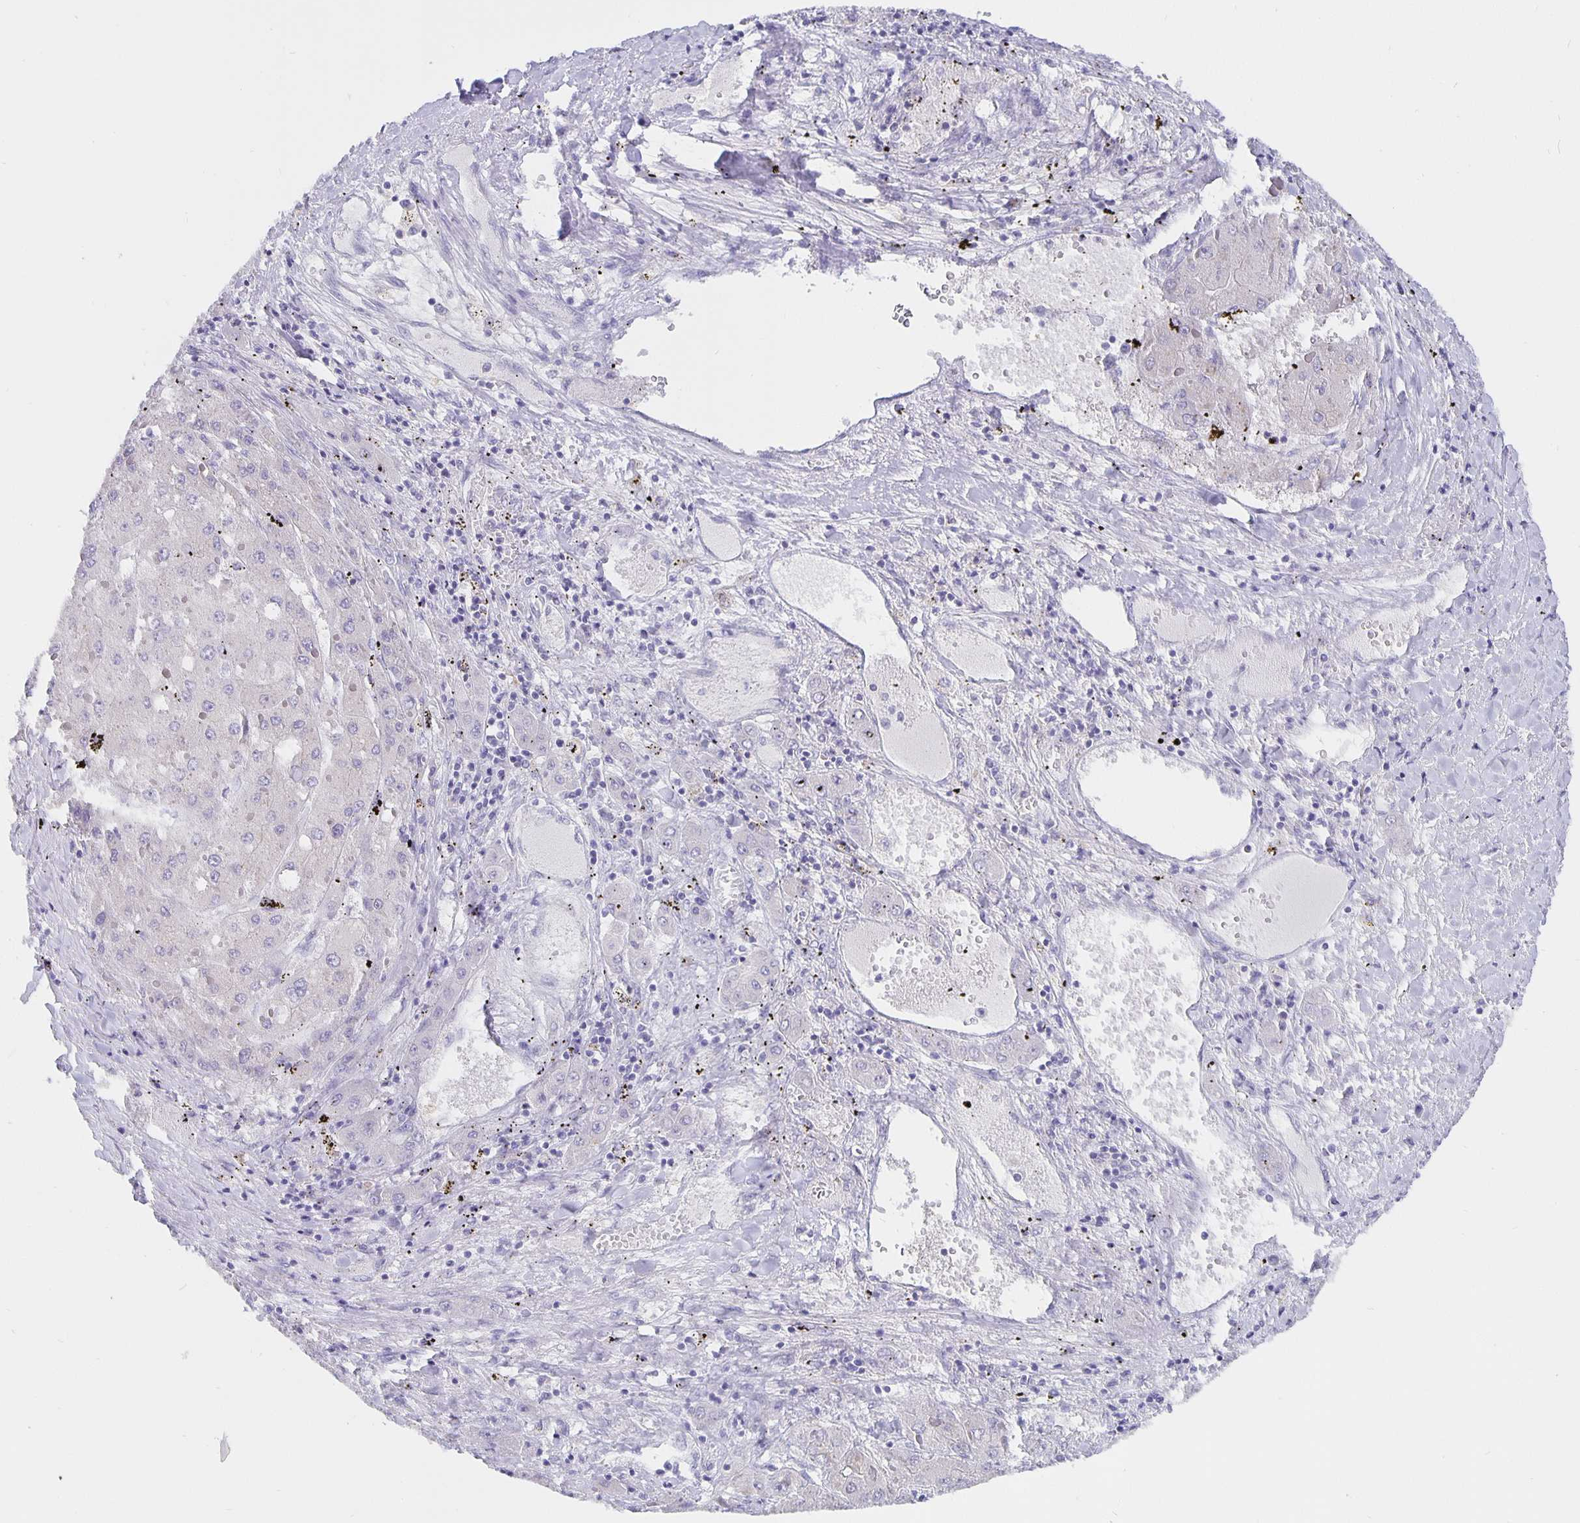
{"staining": {"intensity": "negative", "quantity": "none", "location": "none"}, "tissue": "liver cancer", "cell_type": "Tumor cells", "image_type": "cancer", "snomed": [{"axis": "morphology", "description": "Carcinoma, Hepatocellular, NOS"}, {"axis": "topography", "description": "Liver"}], "caption": "This is a image of immunohistochemistry (IHC) staining of hepatocellular carcinoma (liver), which shows no staining in tumor cells.", "gene": "CFAP74", "patient": {"sex": "female", "age": 73}}